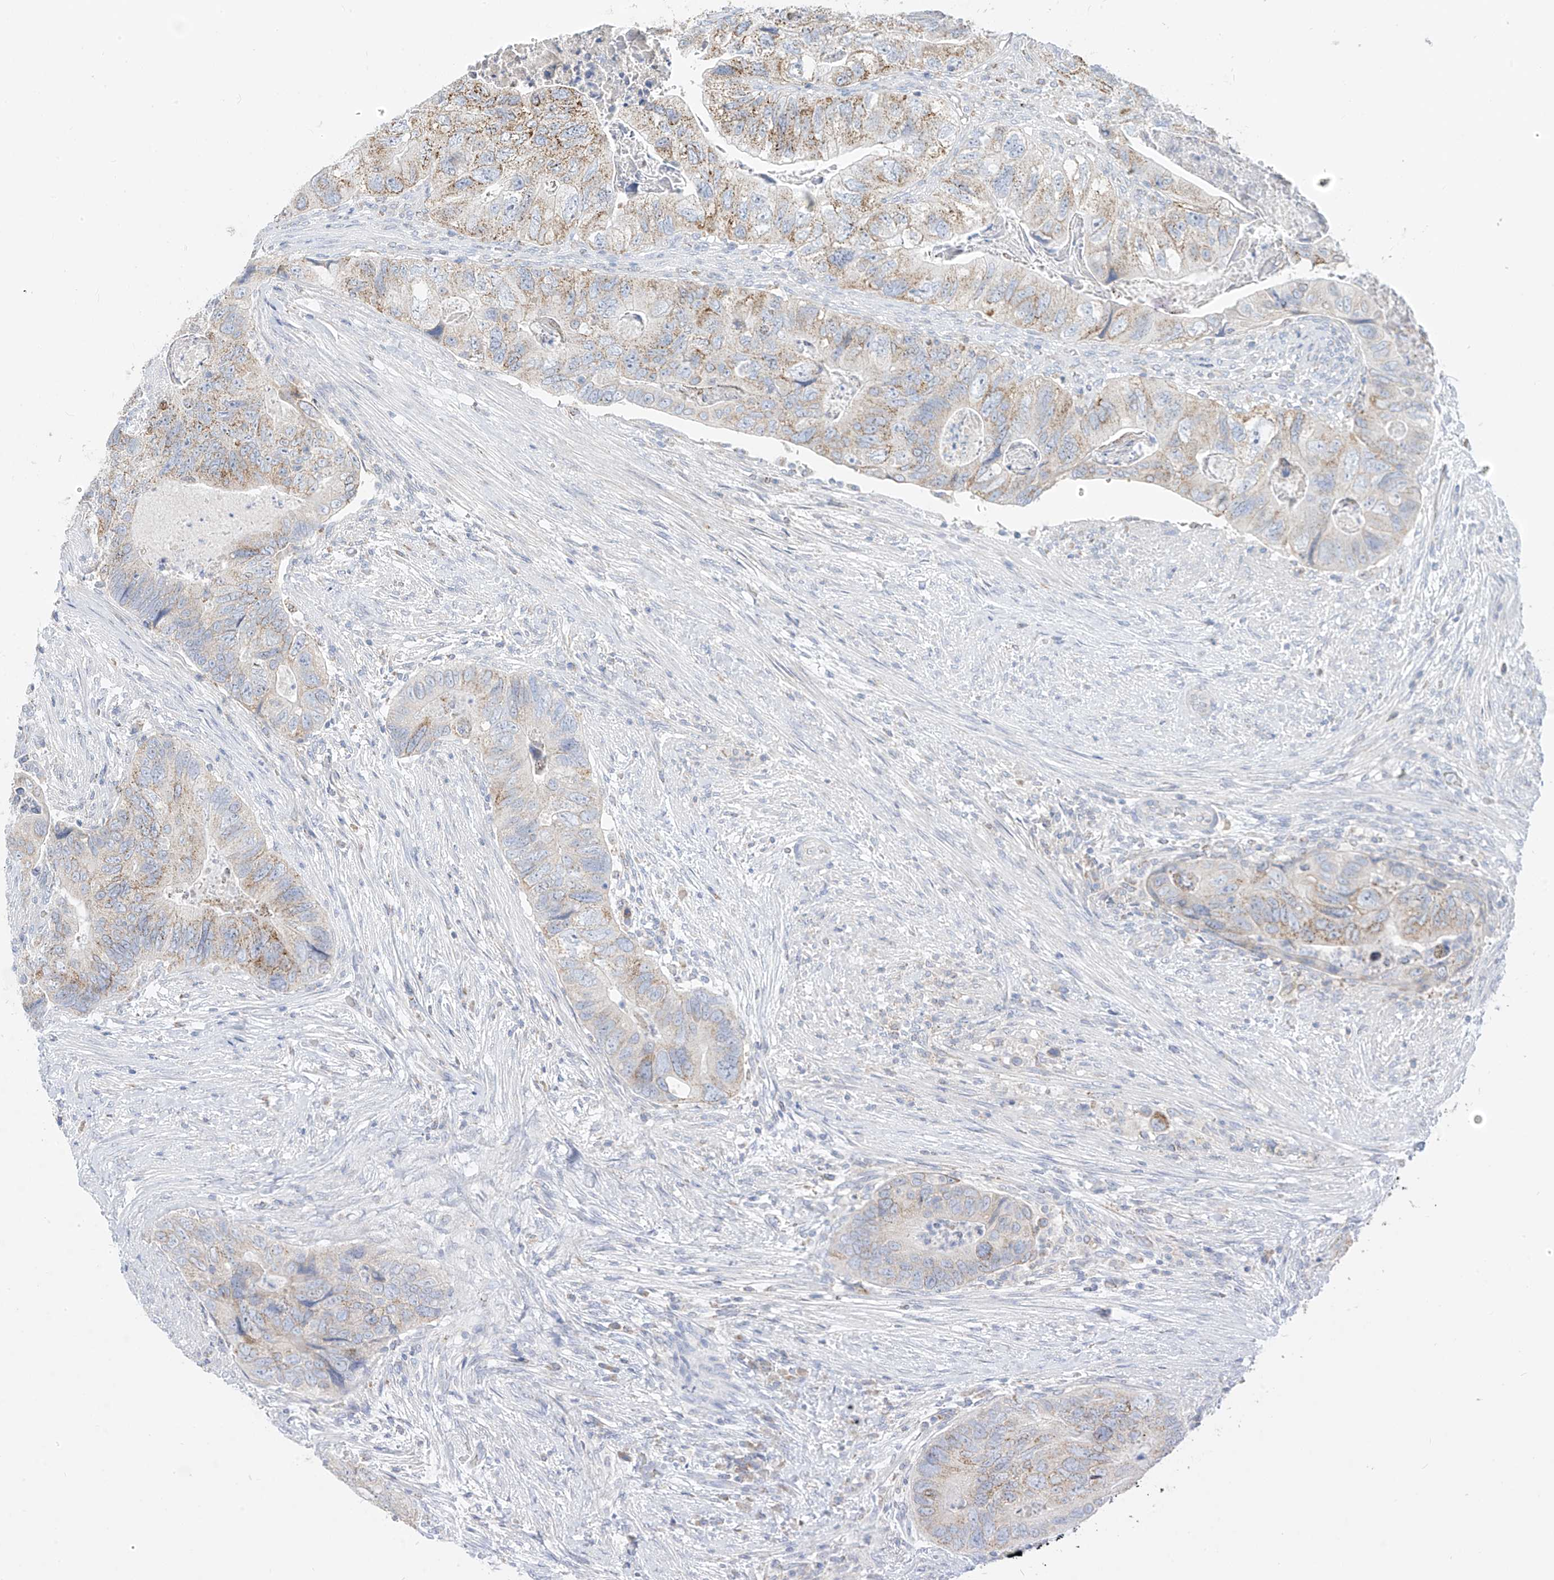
{"staining": {"intensity": "moderate", "quantity": ">75%", "location": "cytoplasmic/membranous"}, "tissue": "colorectal cancer", "cell_type": "Tumor cells", "image_type": "cancer", "snomed": [{"axis": "morphology", "description": "Adenocarcinoma, NOS"}, {"axis": "topography", "description": "Rectum"}], "caption": "The photomicrograph reveals a brown stain indicating the presence of a protein in the cytoplasmic/membranous of tumor cells in colorectal adenocarcinoma.", "gene": "RASA2", "patient": {"sex": "male", "age": 63}}